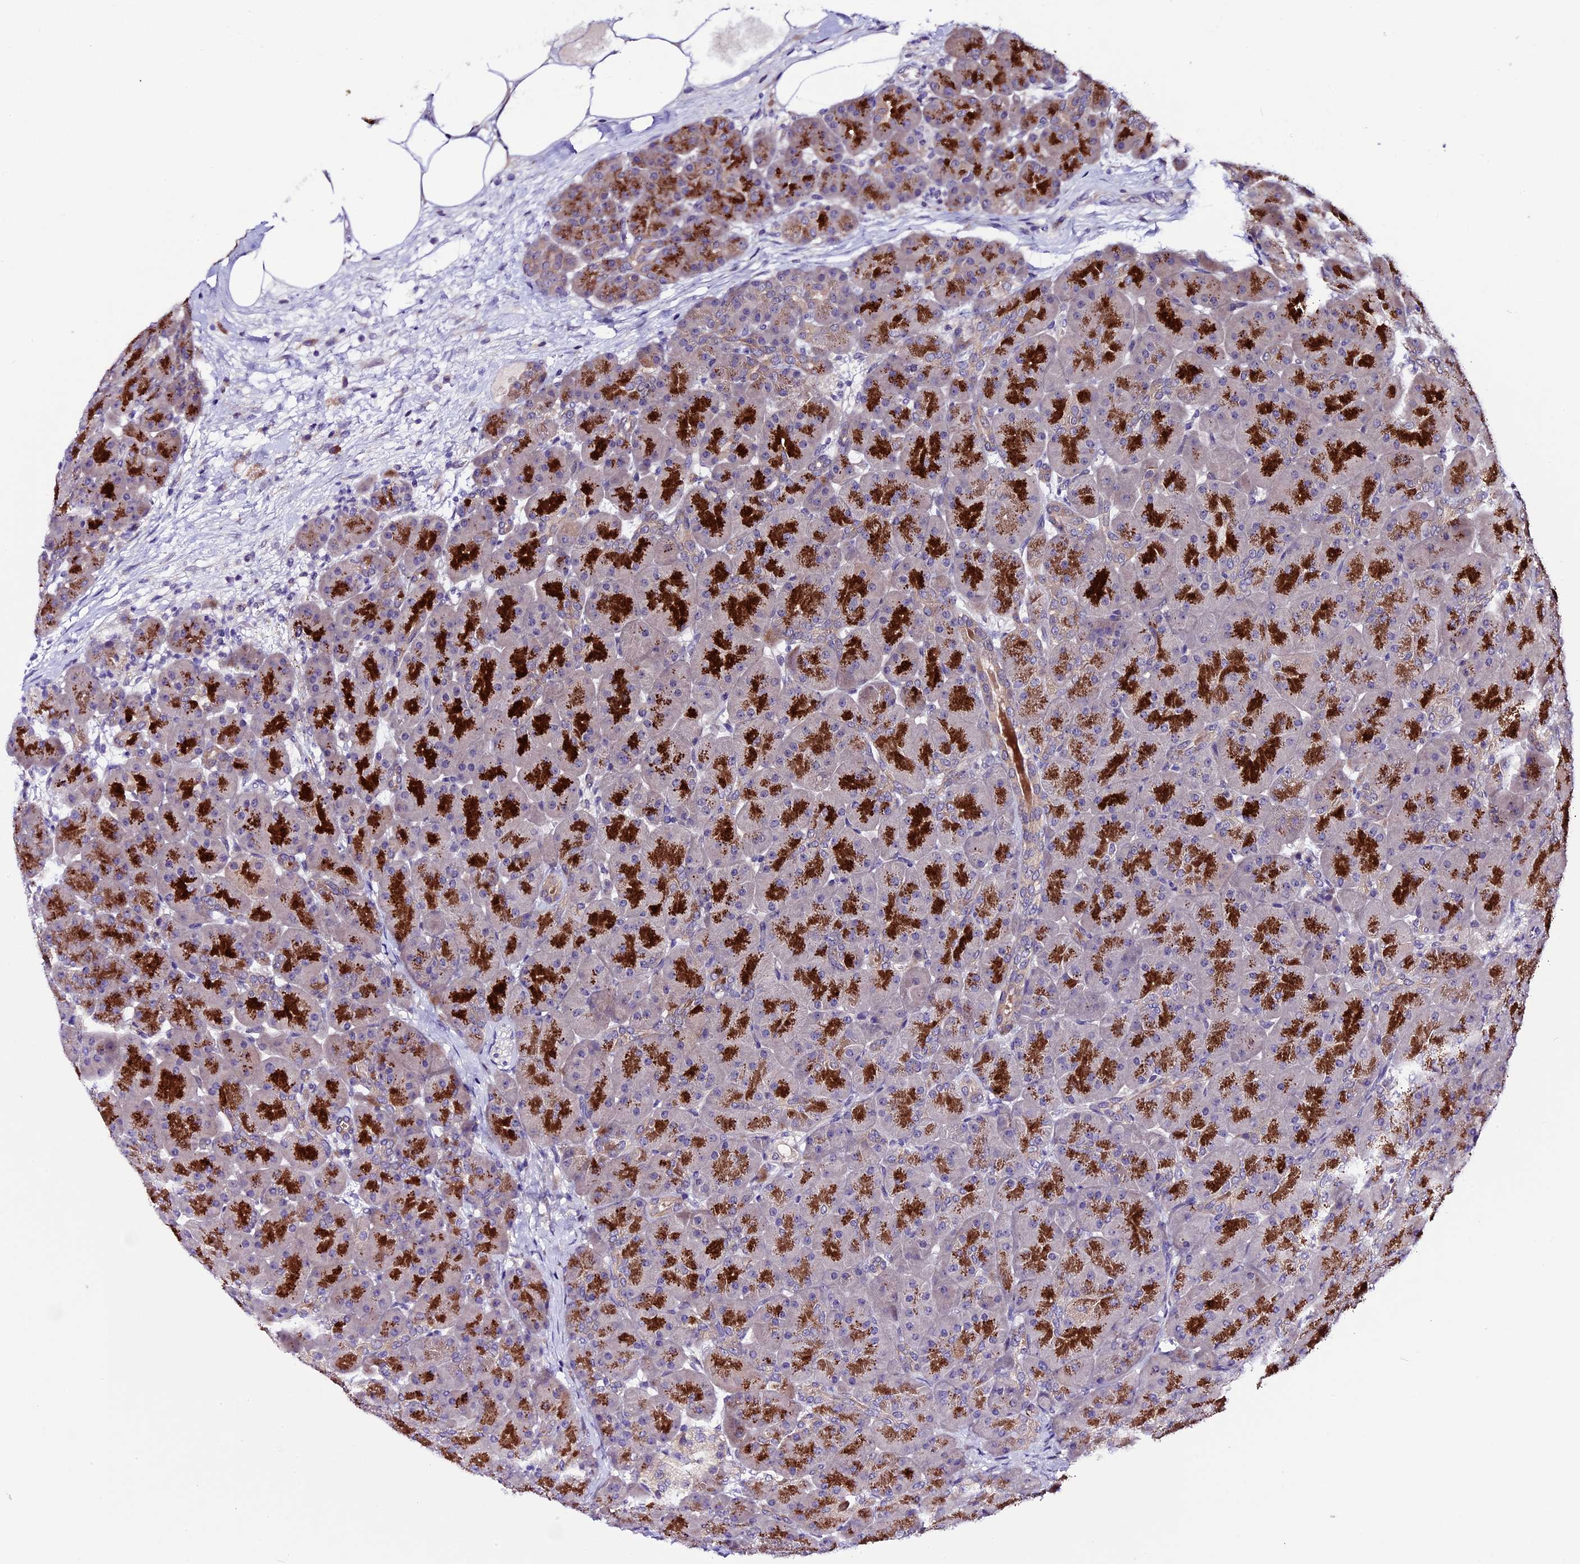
{"staining": {"intensity": "strong", "quantity": "25%-75%", "location": "cytoplasmic/membranous"}, "tissue": "pancreas", "cell_type": "Exocrine glandular cells", "image_type": "normal", "snomed": [{"axis": "morphology", "description": "Normal tissue, NOS"}, {"axis": "topography", "description": "Pancreas"}], "caption": "High-magnification brightfield microscopy of benign pancreas stained with DAB (brown) and counterstained with hematoxylin (blue). exocrine glandular cells exhibit strong cytoplasmic/membranous staining is present in about25%-75% of cells.", "gene": "XKR7", "patient": {"sex": "male", "age": 66}}